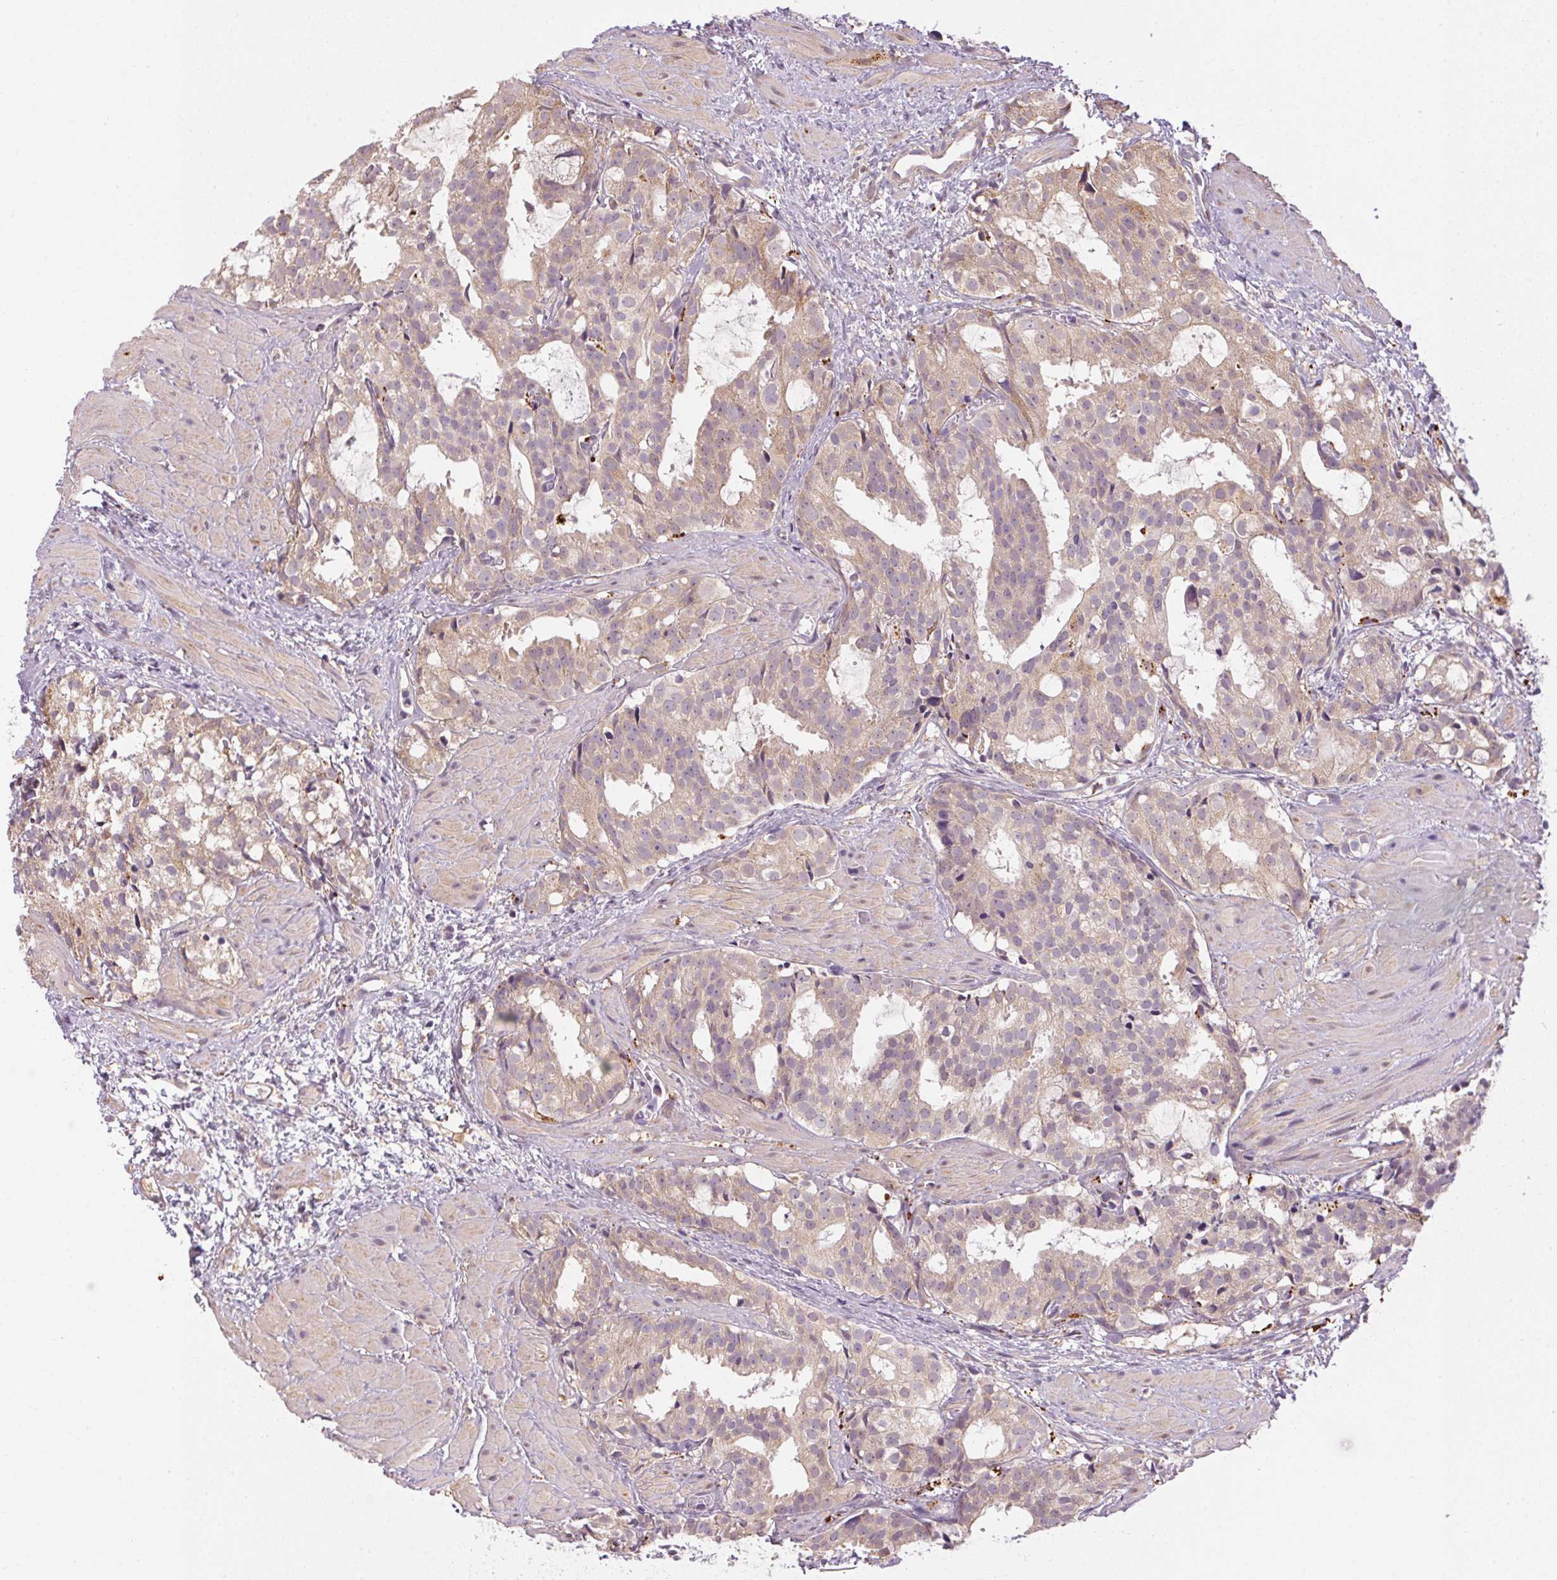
{"staining": {"intensity": "weak", "quantity": ">75%", "location": "cytoplasmic/membranous"}, "tissue": "prostate cancer", "cell_type": "Tumor cells", "image_type": "cancer", "snomed": [{"axis": "morphology", "description": "Adenocarcinoma, High grade"}, {"axis": "topography", "description": "Prostate"}], "caption": "Weak cytoplasmic/membranous staining for a protein is identified in about >75% of tumor cells of adenocarcinoma (high-grade) (prostate) using immunohistochemistry (IHC).", "gene": "ADH5", "patient": {"sex": "male", "age": 79}}